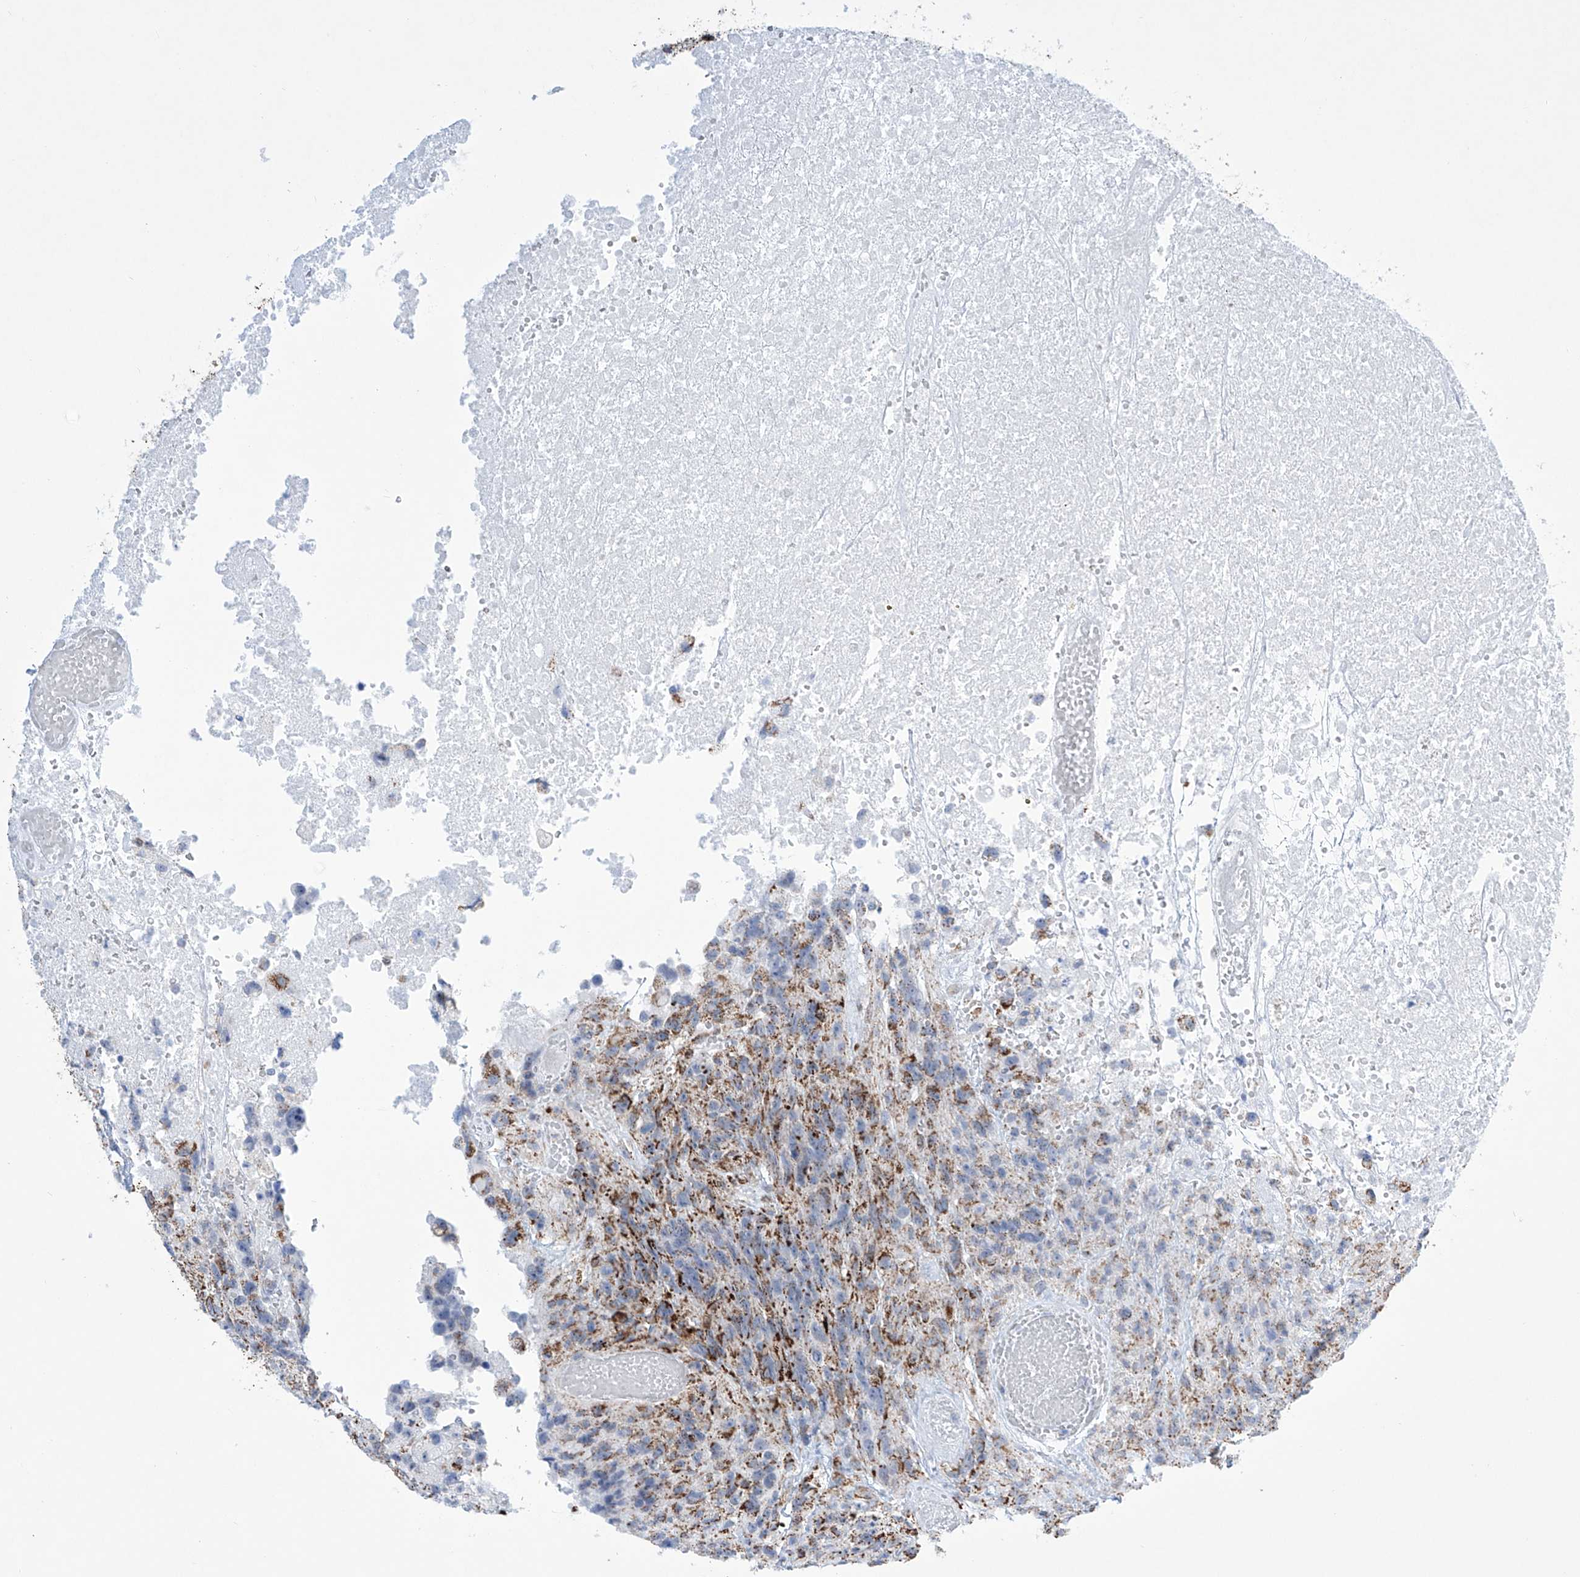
{"staining": {"intensity": "moderate", "quantity": "<25%", "location": "cytoplasmic/membranous"}, "tissue": "glioma", "cell_type": "Tumor cells", "image_type": "cancer", "snomed": [{"axis": "morphology", "description": "Glioma, malignant, High grade"}, {"axis": "topography", "description": "Brain"}], "caption": "The photomicrograph displays staining of glioma, revealing moderate cytoplasmic/membranous protein positivity (brown color) within tumor cells.", "gene": "ALDH6A1", "patient": {"sex": "male", "age": 69}}